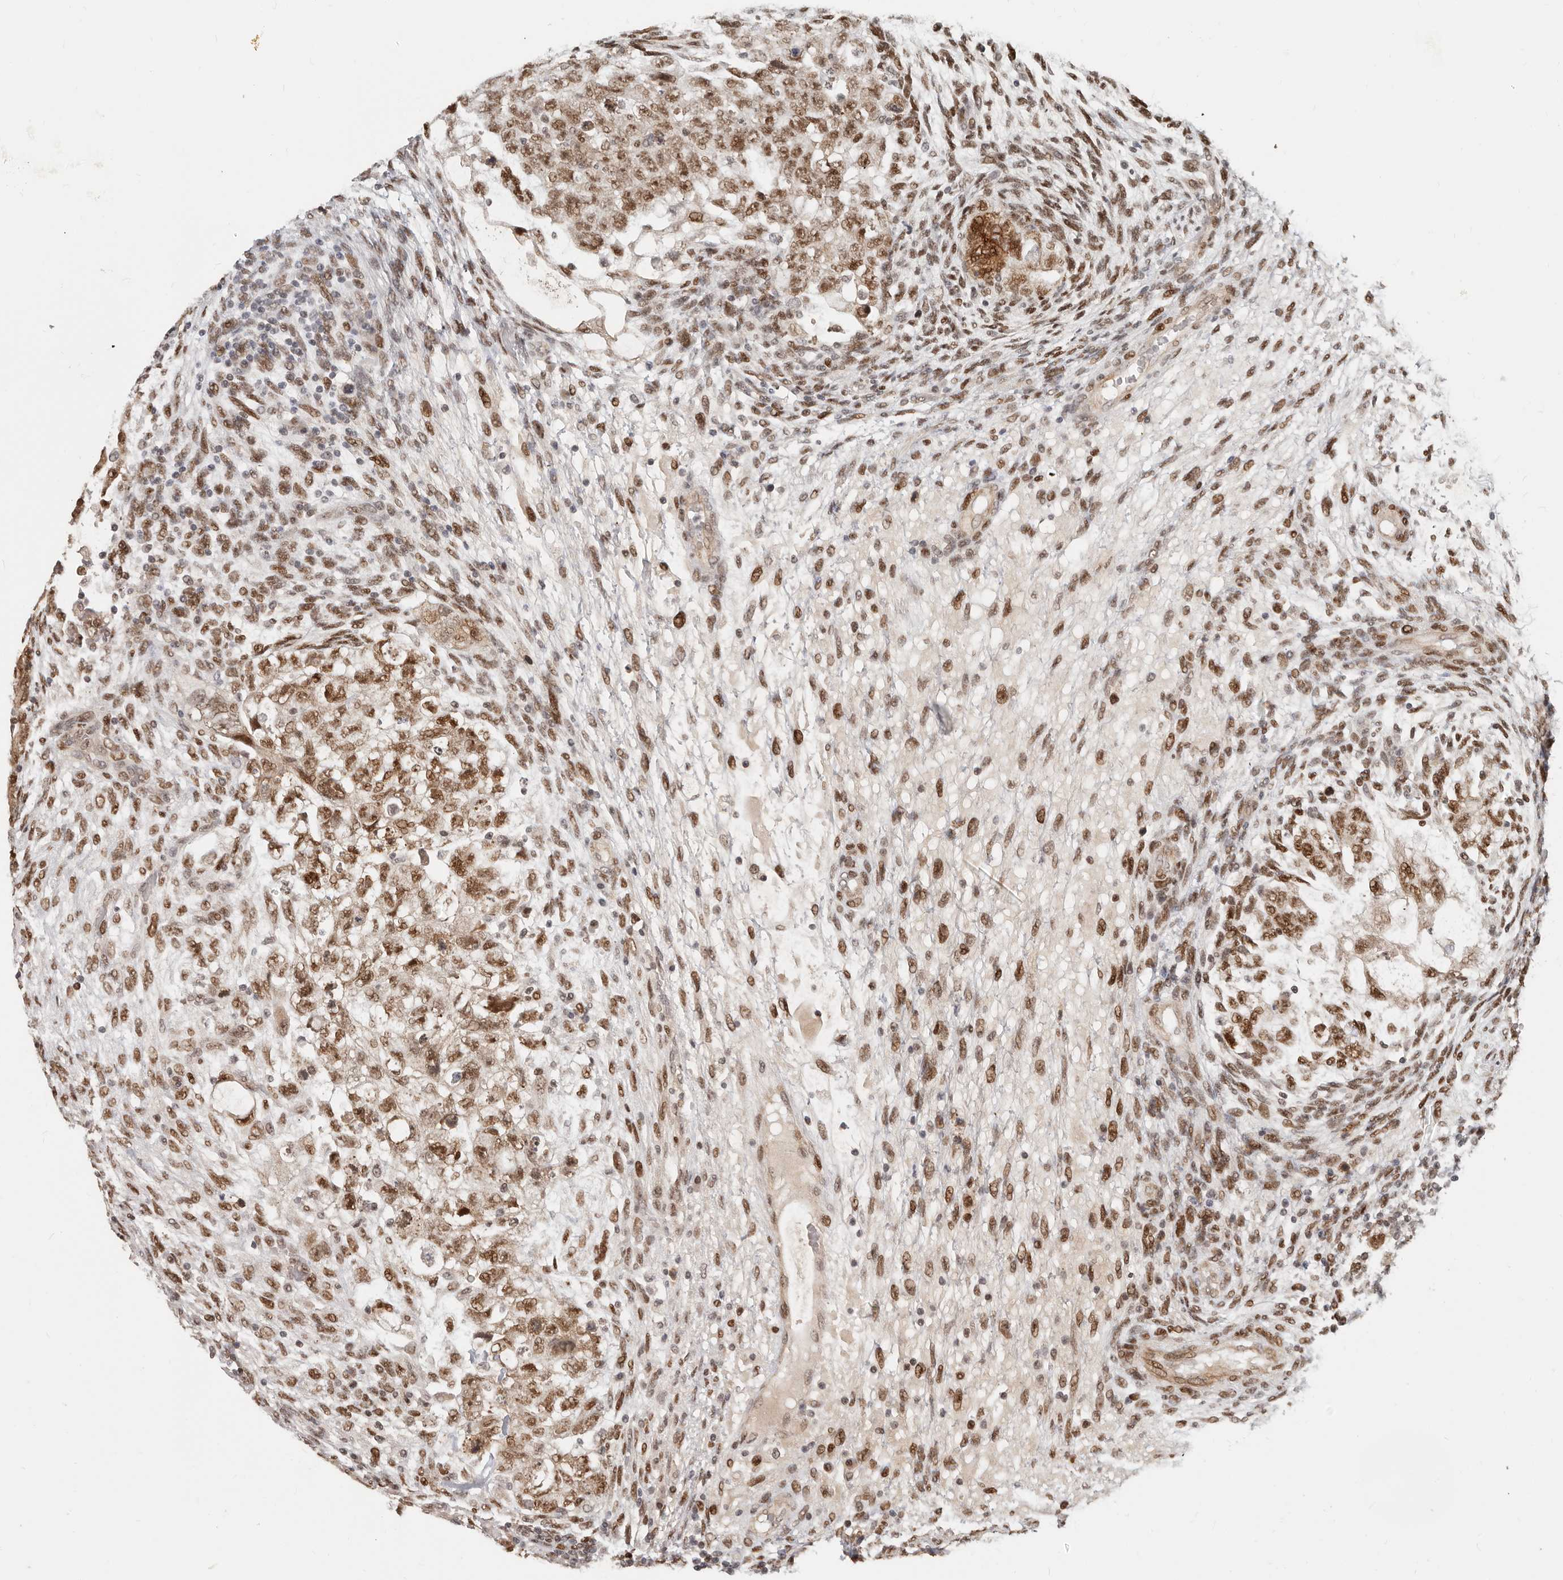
{"staining": {"intensity": "strong", "quantity": ">75%", "location": "nuclear"}, "tissue": "testis cancer", "cell_type": "Tumor cells", "image_type": "cancer", "snomed": [{"axis": "morphology", "description": "Carcinoma, Embryonal, NOS"}, {"axis": "topography", "description": "Testis"}], "caption": "Brown immunohistochemical staining in testis cancer (embryonal carcinoma) displays strong nuclear positivity in approximately >75% of tumor cells.", "gene": "RFC2", "patient": {"sex": "male", "age": 36}}